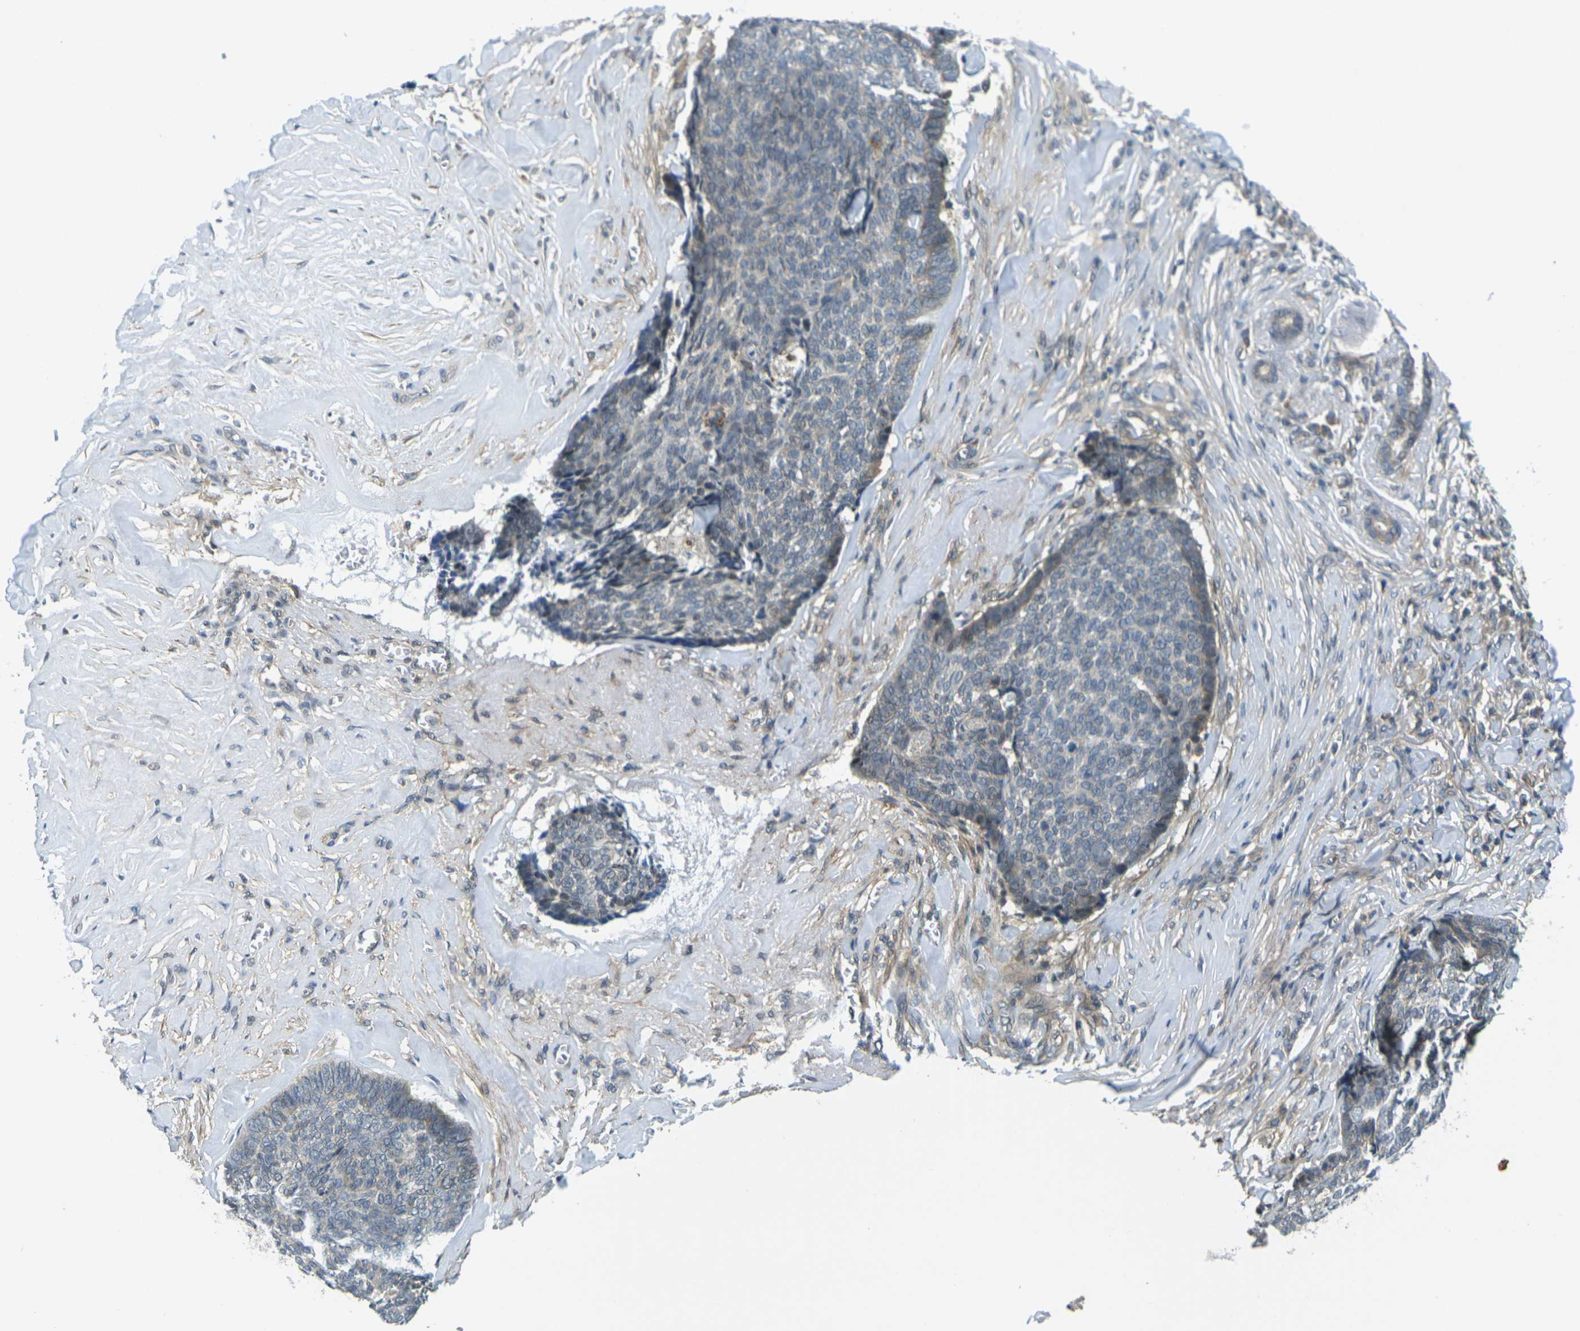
{"staining": {"intensity": "weak", "quantity": "<25%", "location": "cytoplasmic/membranous"}, "tissue": "skin cancer", "cell_type": "Tumor cells", "image_type": "cancer", "snomed": [{"axis": "morphology", "description": "Basal cell carcinoma"}, {"axis": "topography", "description": "Skin"}], "caption": "A photomicrograph of human skin cancer is negative for staining in tumor cells. (DAB (3,3'-diaminobenzidine) immunohistochemistry with hematoxylin counter stain).", "gene": "KCTD10", "patient": {"sex": "male", "age": 84}}